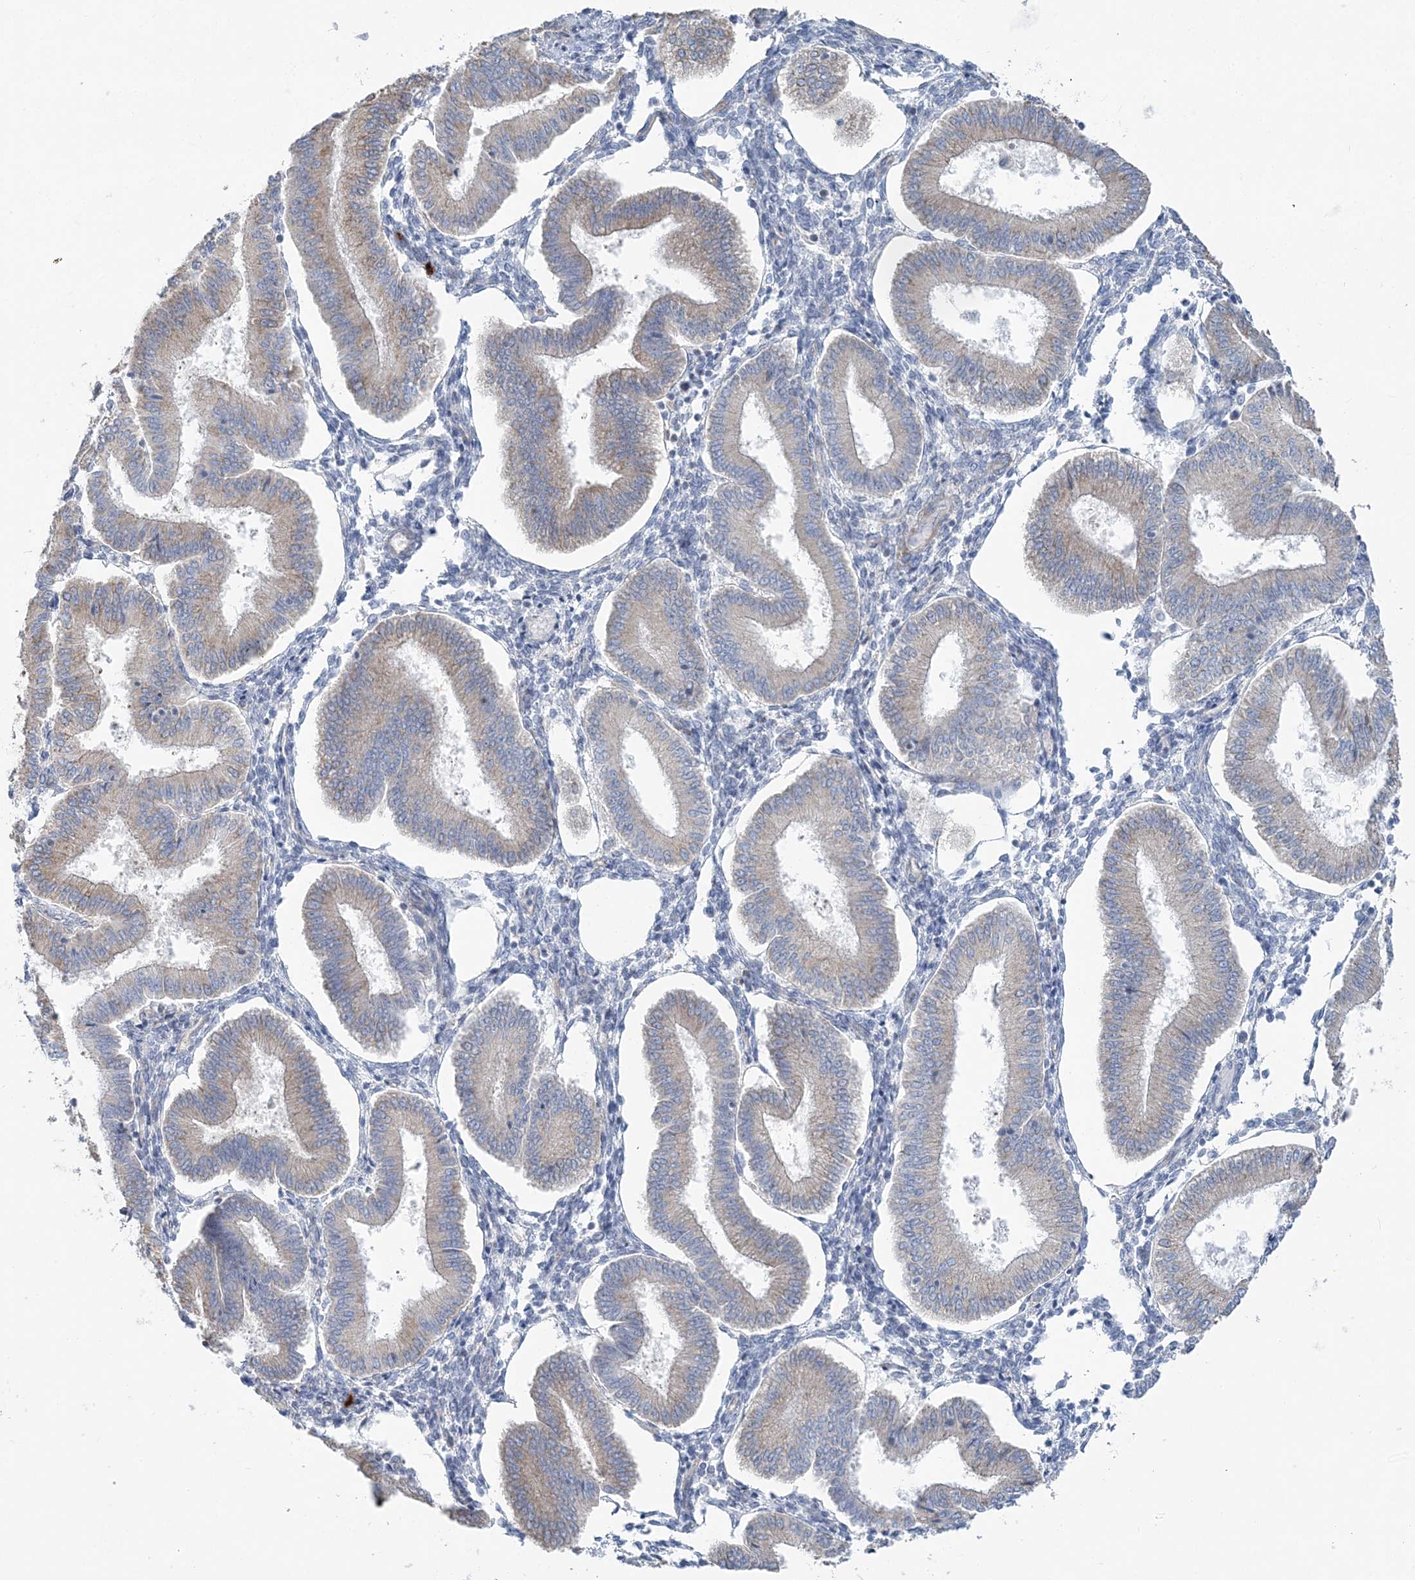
{"staining": {"intensity": "negative", "quantity": "none", "location": "none"}, "tissue": "endometrium", "cell_type": "Cells in endometrial stroma", "image_type": "normal", "snomed": [{"axis": "morphology", "description": "Normal tissue, NOS"}, {"axis": "topography", "description": "Endometrium"}], "caption": "A micrograph of human endometrium is negative for staining in cells in endometrial stroma. (DAB (3,3'-diaminobenzidine) IHC with hematoxylin counter stain).", "gene": "CCNJ", "patient": {"sex": "female", "age": 39}}